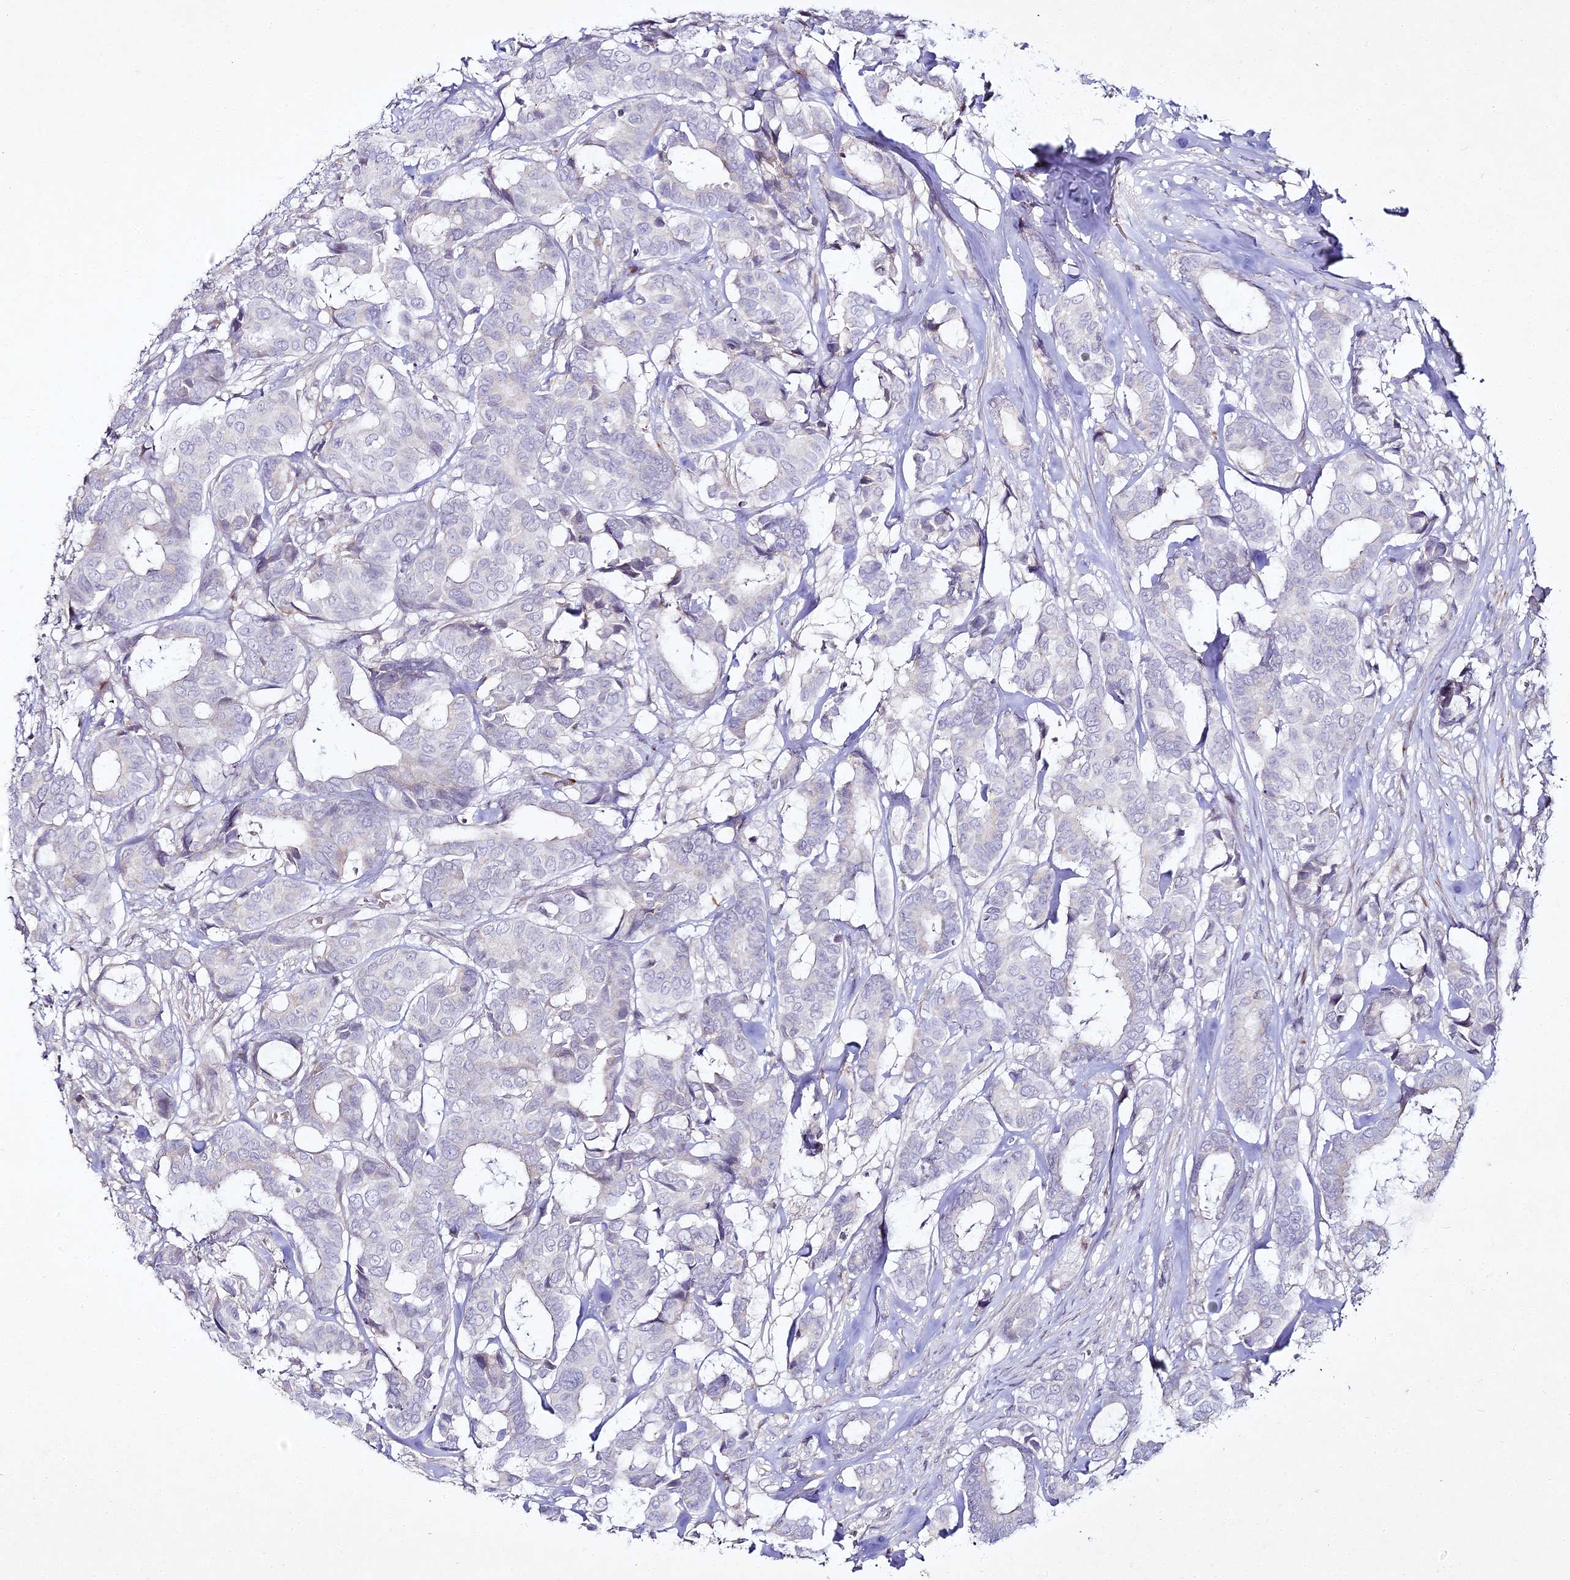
{"staining": {"intensity": "negative", "quantity": "none", "location": "none"}, "tissue": "breast cancer", "cell_type": "Tumor cells", "image_type": "cancer", "snomed": [{"axis": "morphology", "description": "Duct carcinoma"}, {"axis": "topography", "description": "Breast"}], "caption": "Image shows no significant protein expression in tumor cells of breast cancer.", "gene": "ALPG", "patient": {"sex": "female", "age": 87}}